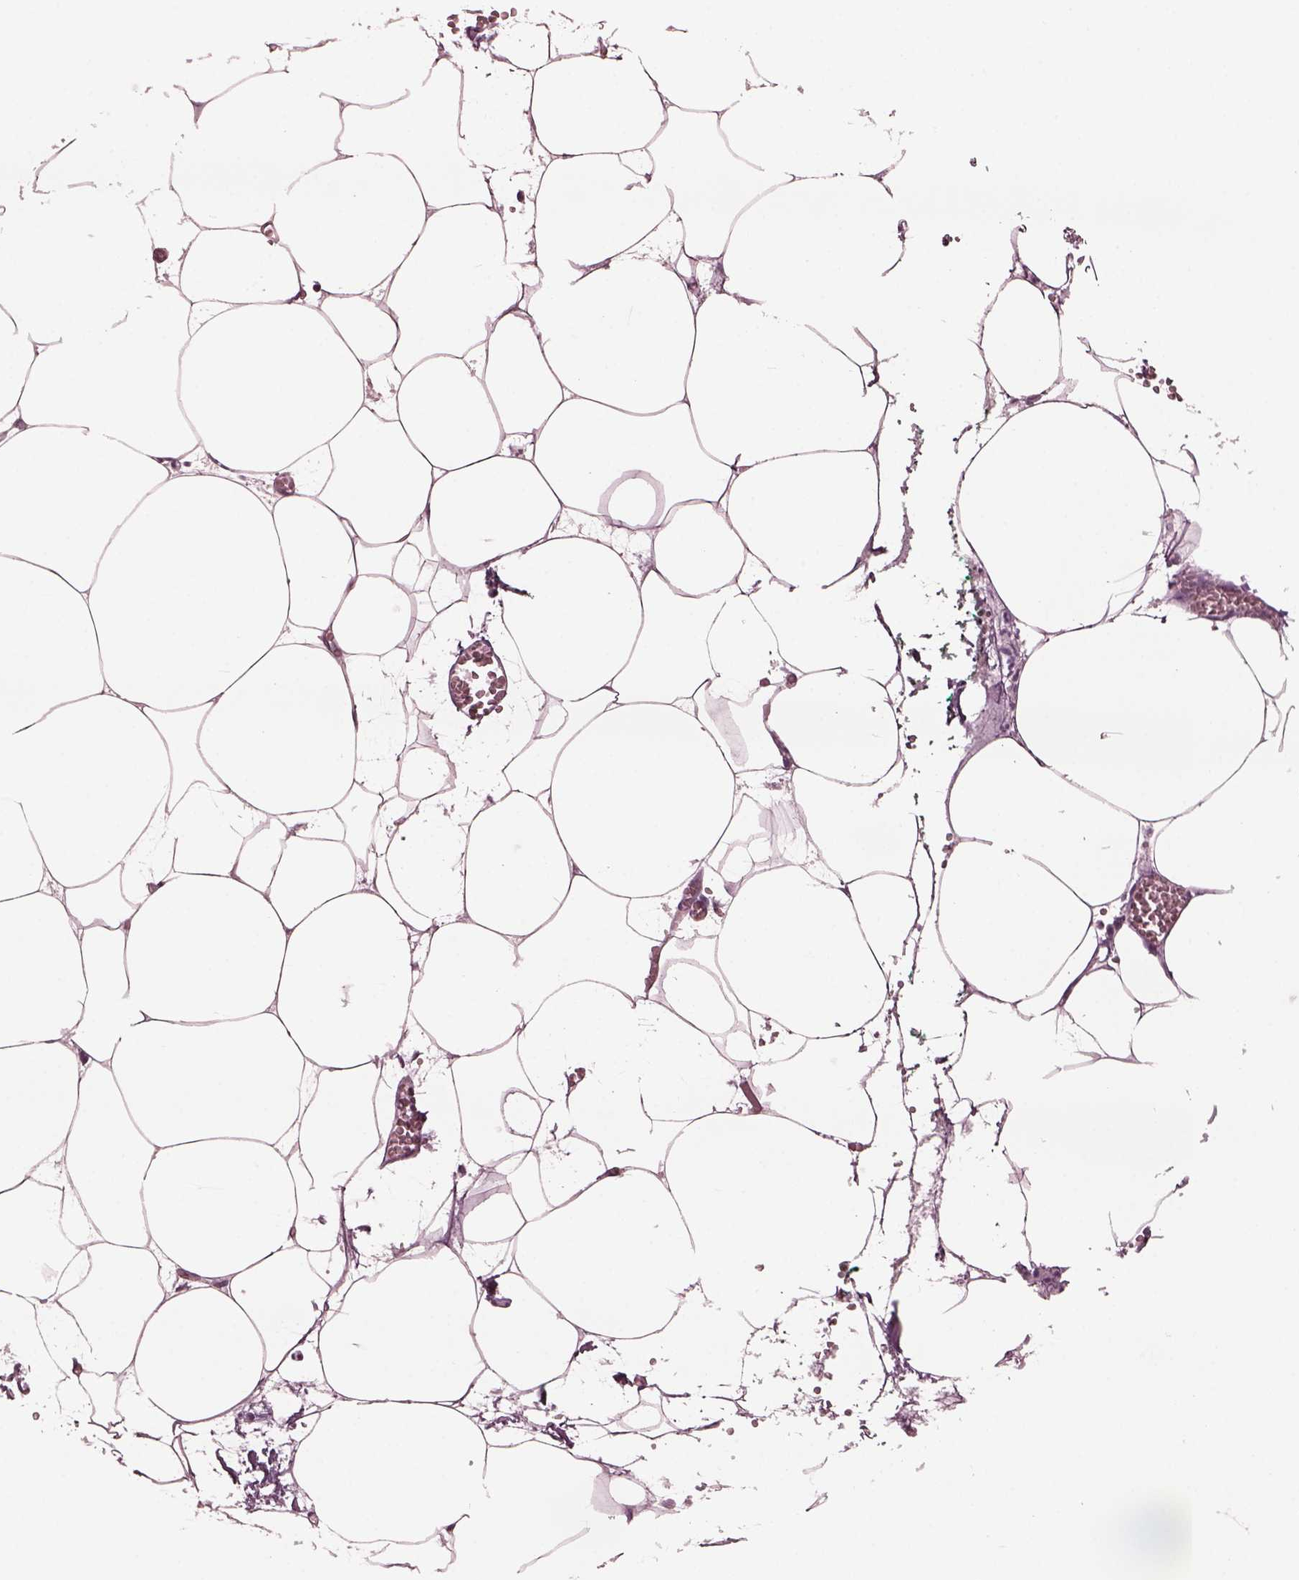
{"staining": {"intensity": "negative", "quantity": "none", "location": "none"}, "tissue": "adipose tissue", "cell_type": "Adipocytes", "image_type": "normal", "snomed": [{"axis": "morphology", "description": "Normal tissue, NOS"}, {"axis": "topography", "description": "Adipose tissue"}, {"axis": "topography", "description": "Pancreas"}, {"axis": "topography", "description": "Peripheral nerve tissue"}], "caption": "This is an immunohistochemistry (IHC) histopathology image of unremarkable adipose tissue. There is no positivity in adipocytes.", "gene": "YY2", "patient": {"sex": "female", "age": 58}}